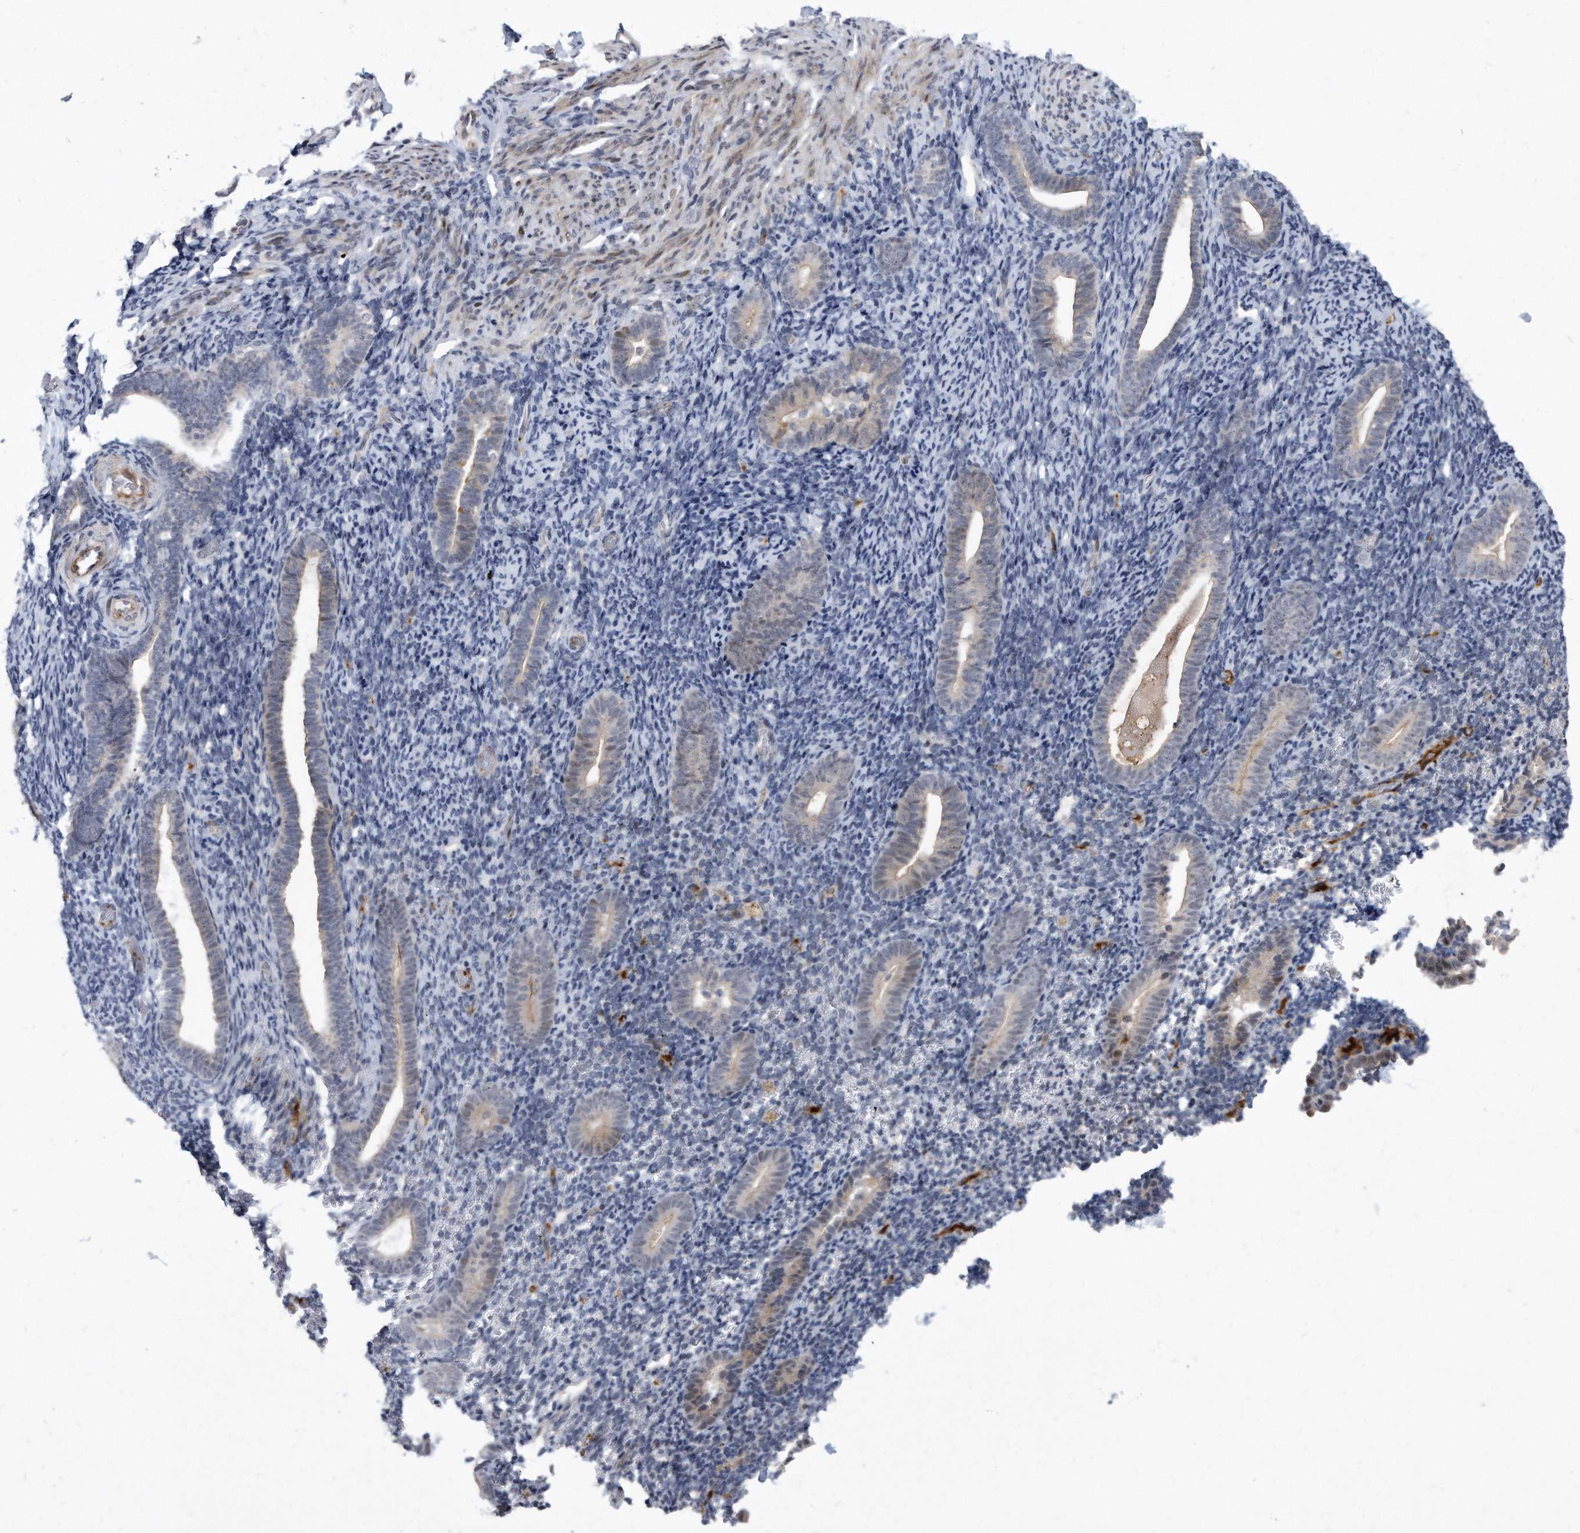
{"staining": {"intensity": "negative", "quantity": "none", "location": "none"}, "tissue": "endometrium", "cell_type": "Cells in endometrial stroma", "image_type": "normal", "snomed": [{"axis": "morphology", "description": "Normal tissue, NOS"}, {"axis": "topography", "description": "Endometrium"}], "caption": "A histopathology image of endometrium stained for a protein demonstrates no brown staining in cells in endometrial stroma.", "gene": "PGBD2", "patient": {"sex": "female", "age": 51}}